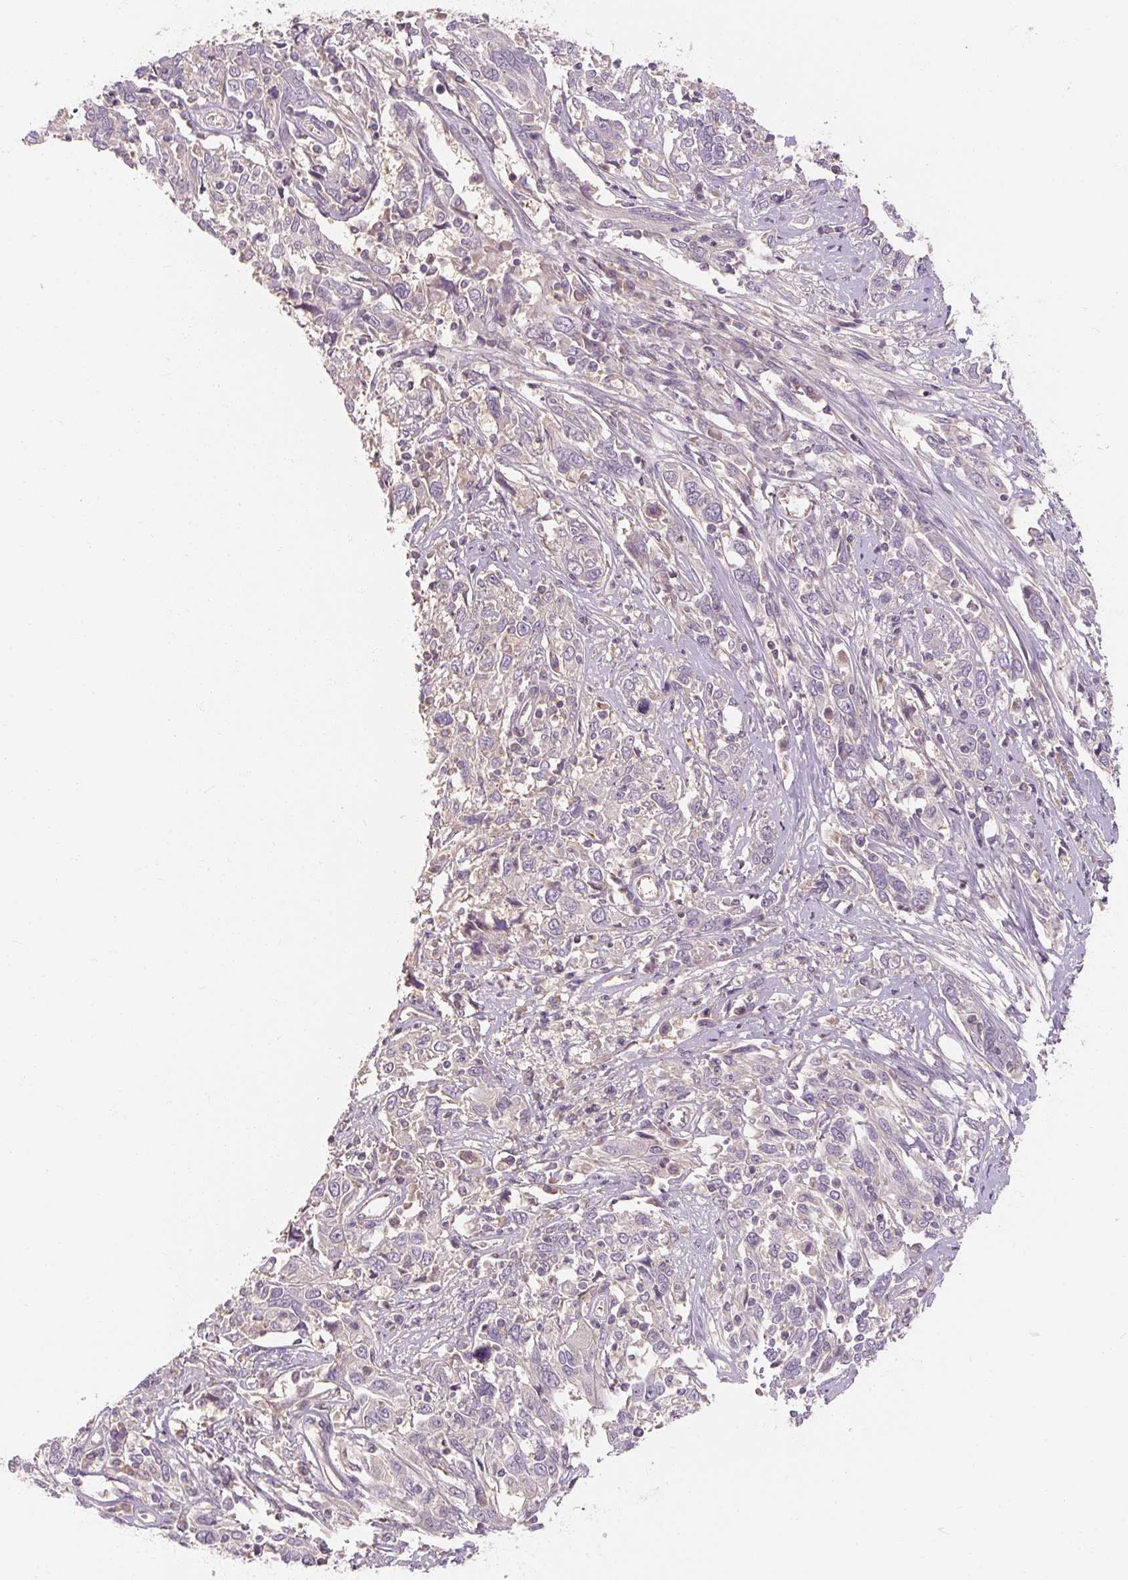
{"staining": {"intensity": "negative", "quantity": "none", "location": "none"}, "tissue": "cervical cancer", "cell_type": "Tumor cells", "image_type": "cancer", "snomed": [{"axis": "morphology", "description": "Squamous cell carcinoma, NOS"}, {"axis": "topography", "description": "Cervix"}], "caption": "Immunohistochemistry micrograph of cervical cancer stained for a protein (brown), which displays no positivity in tumor cells.", "gene": "RB1CC1", "patient": {"sex": "female", "age": 46}}